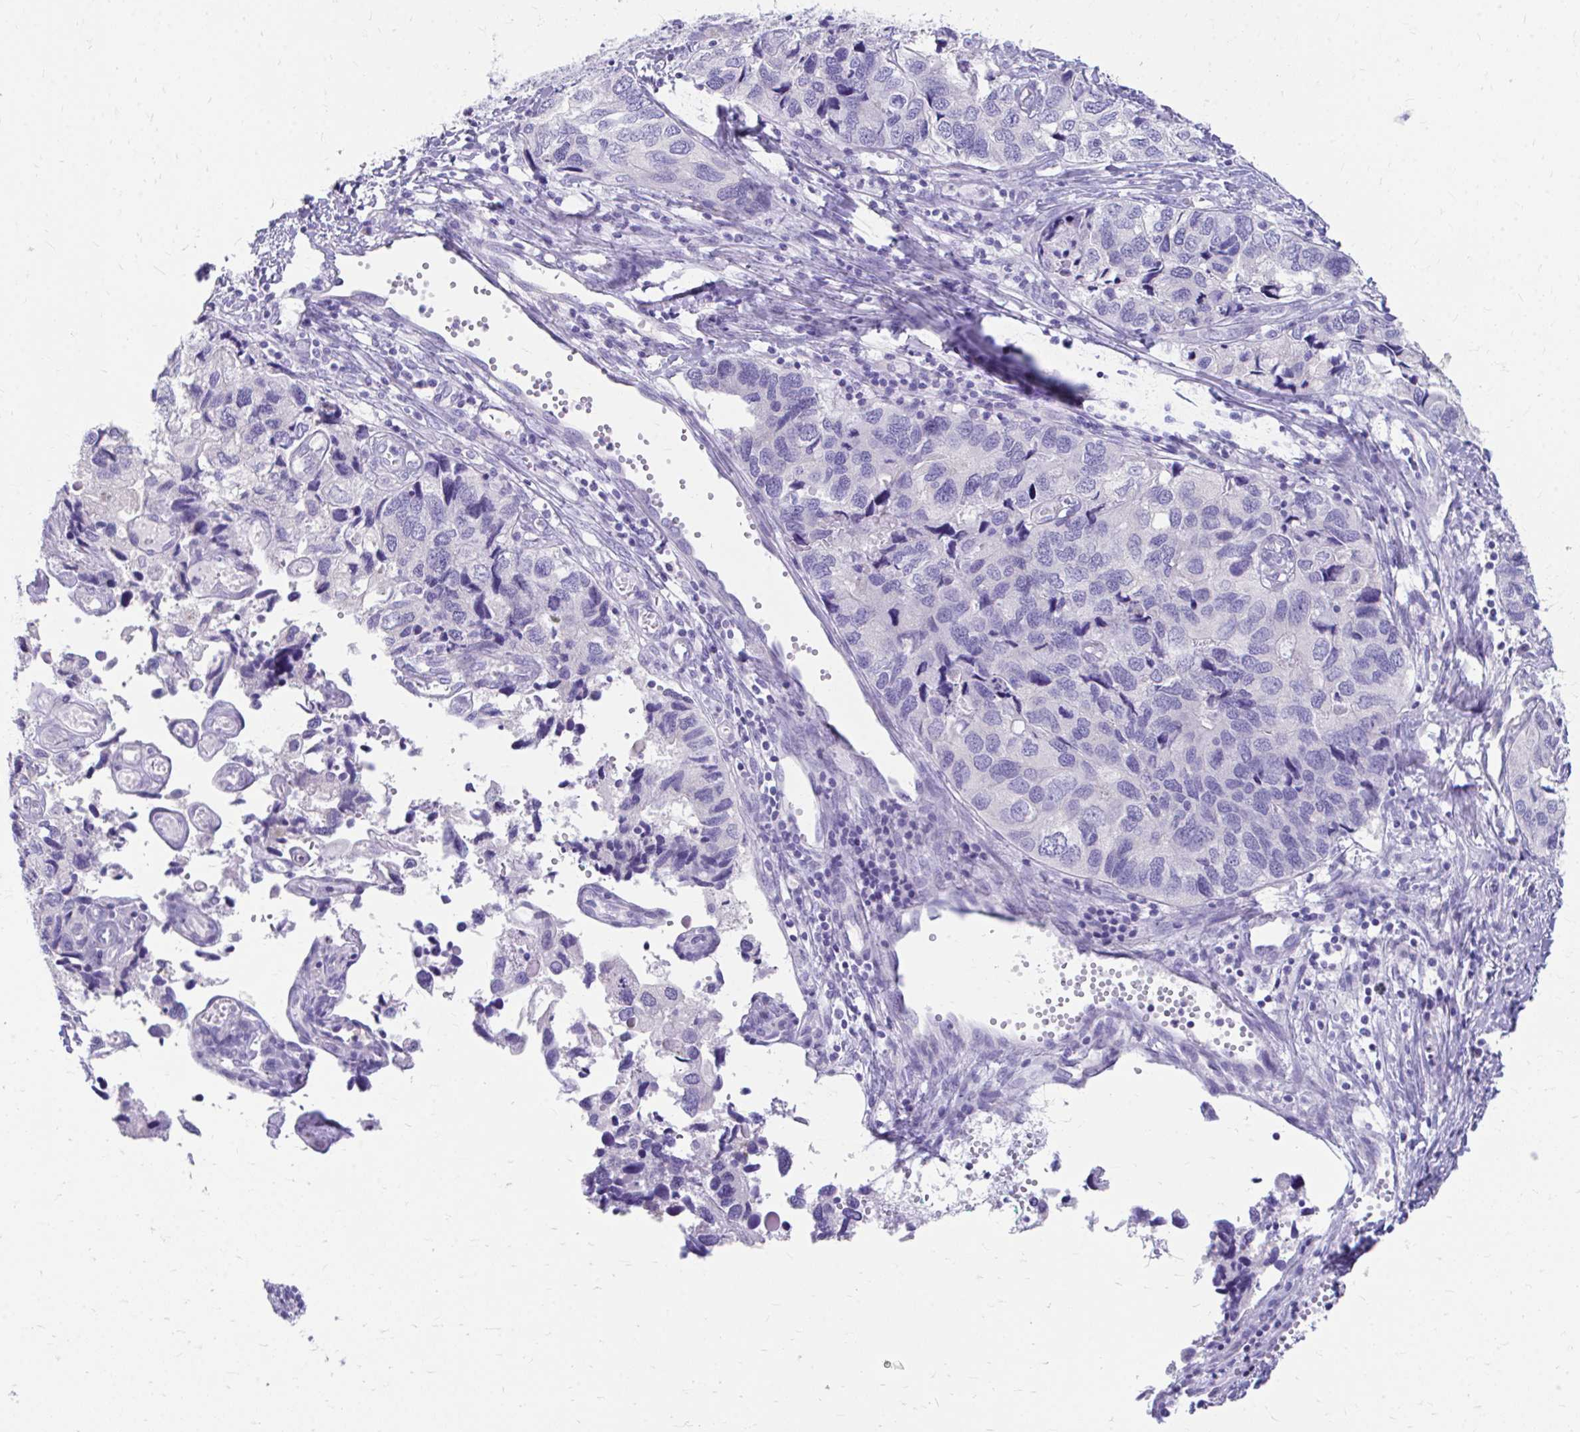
{"staining": {"intensity": "negative", "quantity": "none", "location": "none"}, "tissue": "endometrial cancer", "cell_type": "Tumor cells", "image_type": "cancer", "snomed": [{"axis": "morphology", "description": "Carcinoma, NOS"}, {"axis": "topography", "description": "Uterus"}], "caption": "Immunohistochemistry histopathology image of neoplastic tissue: endometrial cancer (carcinoma) stained with DAB reveals no significant protein expression in tumor cells.", "gene": "KRIT1", "patient": {"sex": "female", "age": 76}}